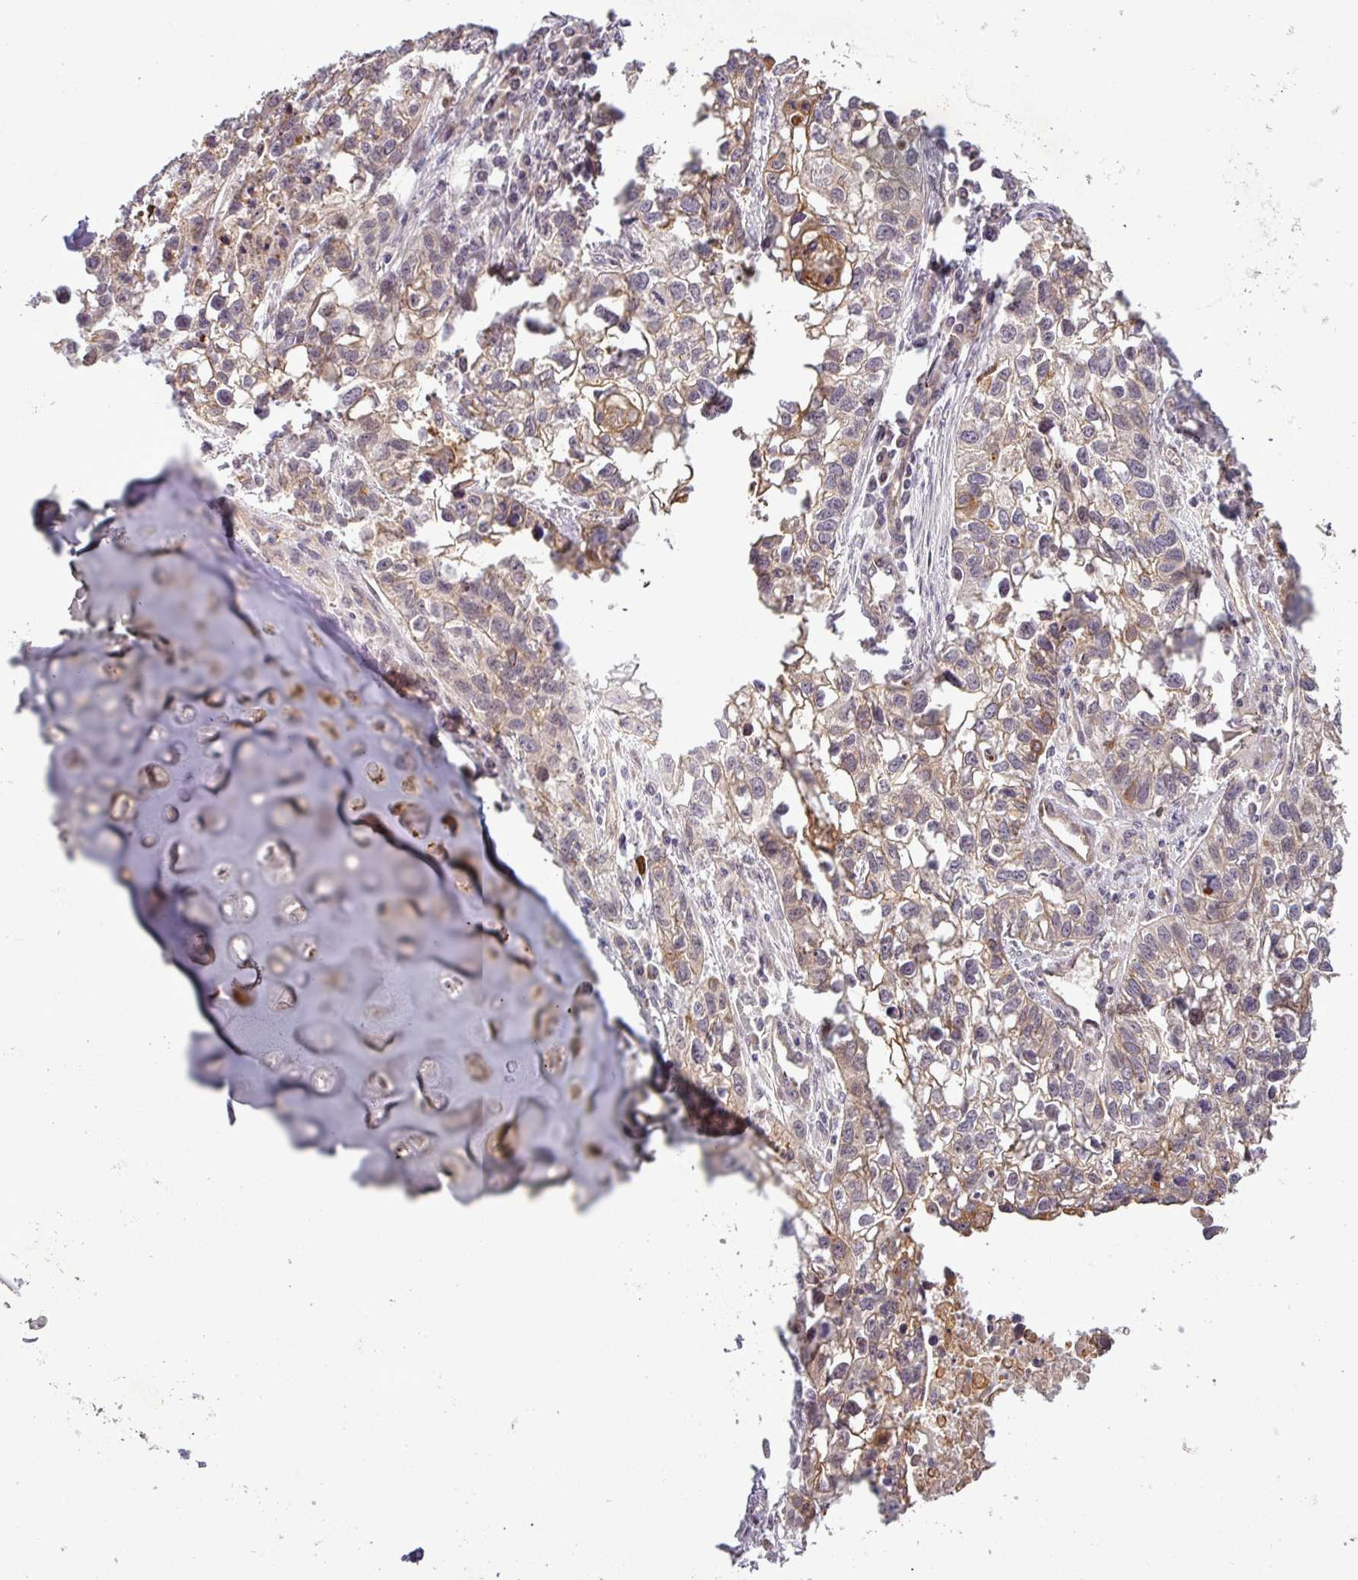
{"staining": {"intensity": "weak", "quantity": ">75%", "location": "cytoplasmic/membranous"}, "tissue": "lung cancer", "cell_type": "Tumor cells", "image_type": "cancer", "snomed": [{"axis": "morphology", "description": "Squamous cell carcinoma, NOS"}, {"axis": "topography", "description": "Lung"}], "caption": "Tumor cells display low levels of weak cytoplasmic/membranous expression in approximately >75% of cells in human lung squamous cell carcinoma. The protein is stained brown, and the nuclei are stained in blue (DAB IHC with brightfield microscopy, high magnification).", "gene": "PCDH1", "patient": {"sex": "male", "age": 74}}